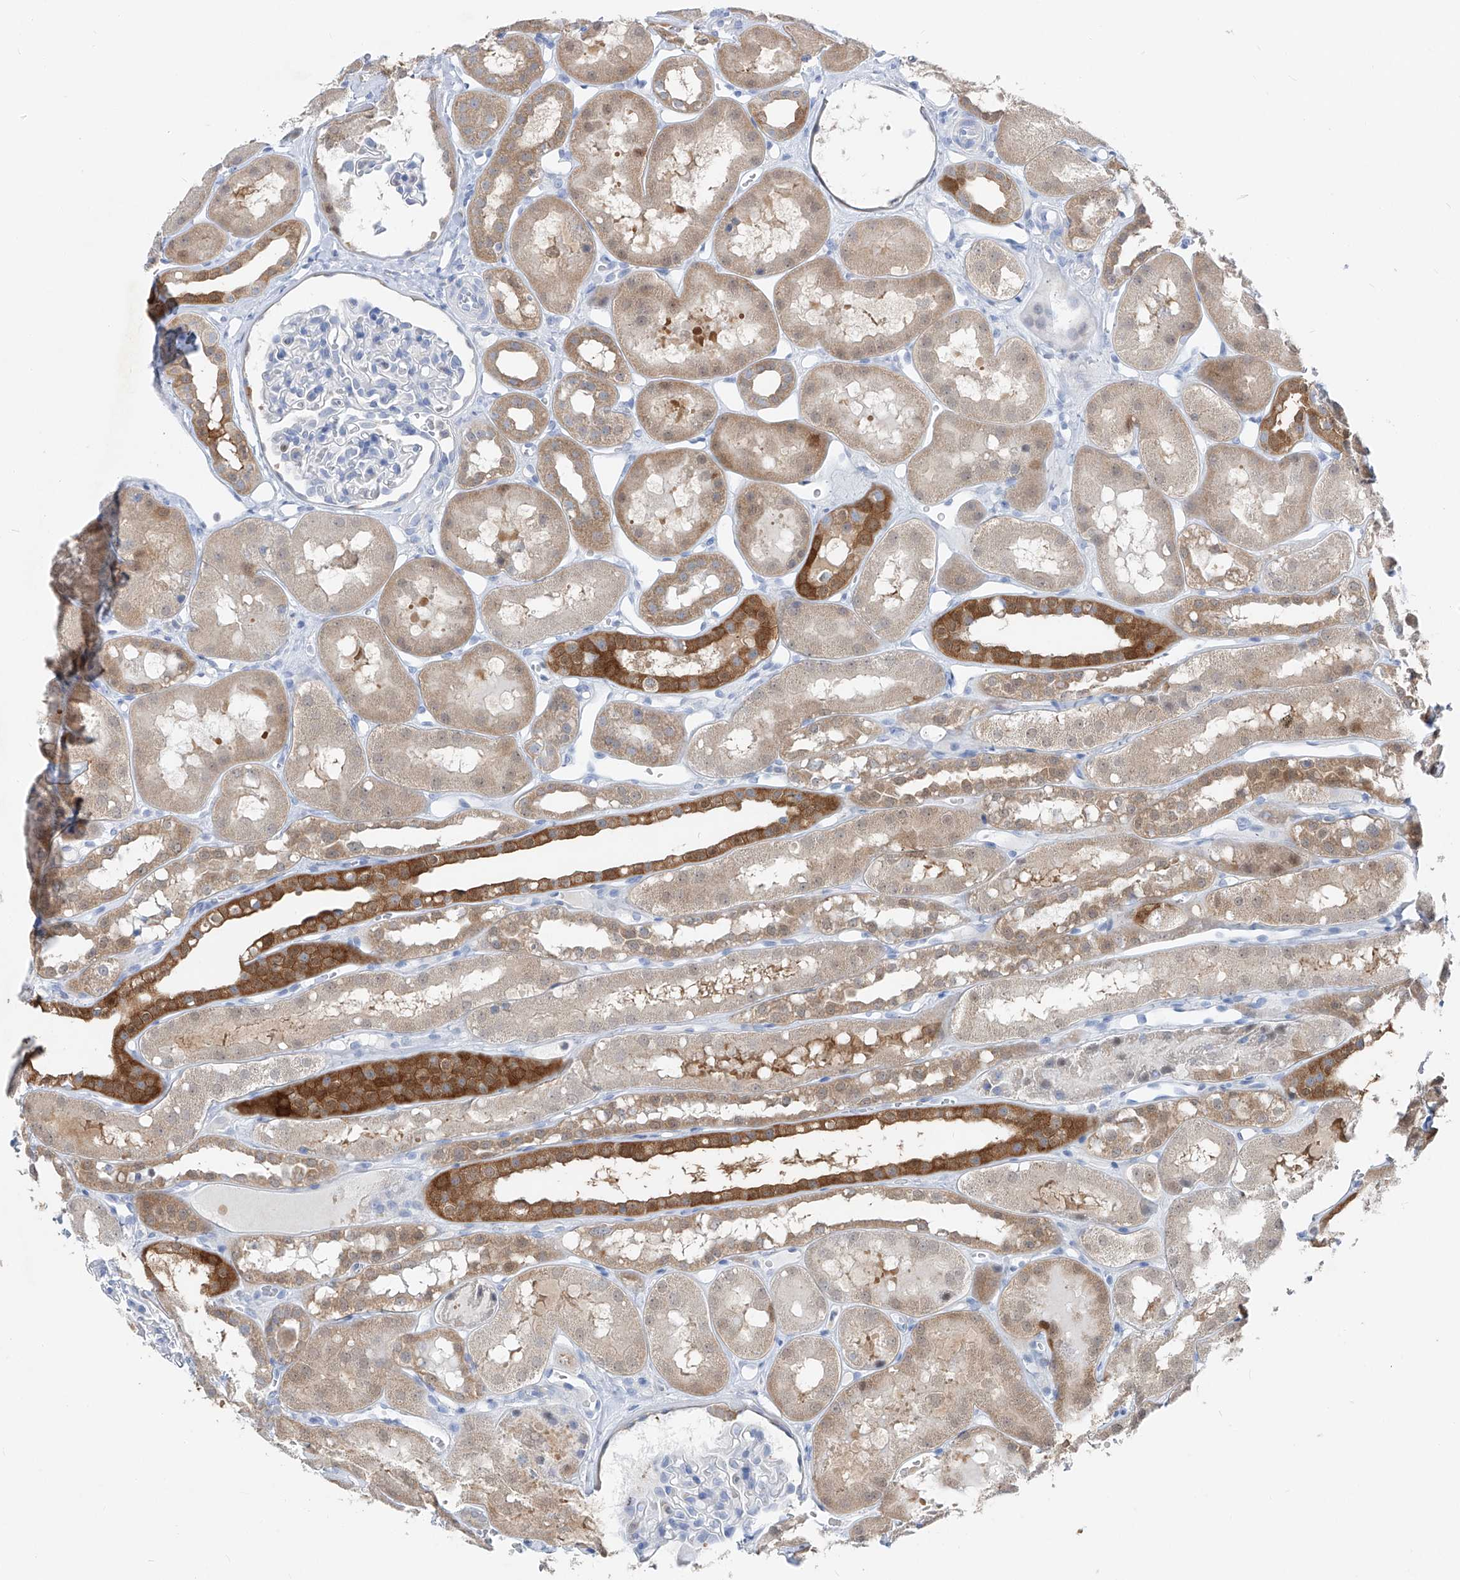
{"staining": {"intensity": "negative", "quantity": "none", "location": "none"}, "tissue": "kidney", "cell_type": "Cells in glomeruli", "image_type": "normal", "snomed": [{"axis": "morphology", "description": "Normal tissue, NOS"}, {"axis": "topography", "description": "Kidney"}], "caption": "High power microscopy image of an IHC histopathology image of unremarkable kidney, revealing no significant staining in cells in glomeruli.", "gene": "UFL1", "patient": {"sex": "male", "age": 16}}